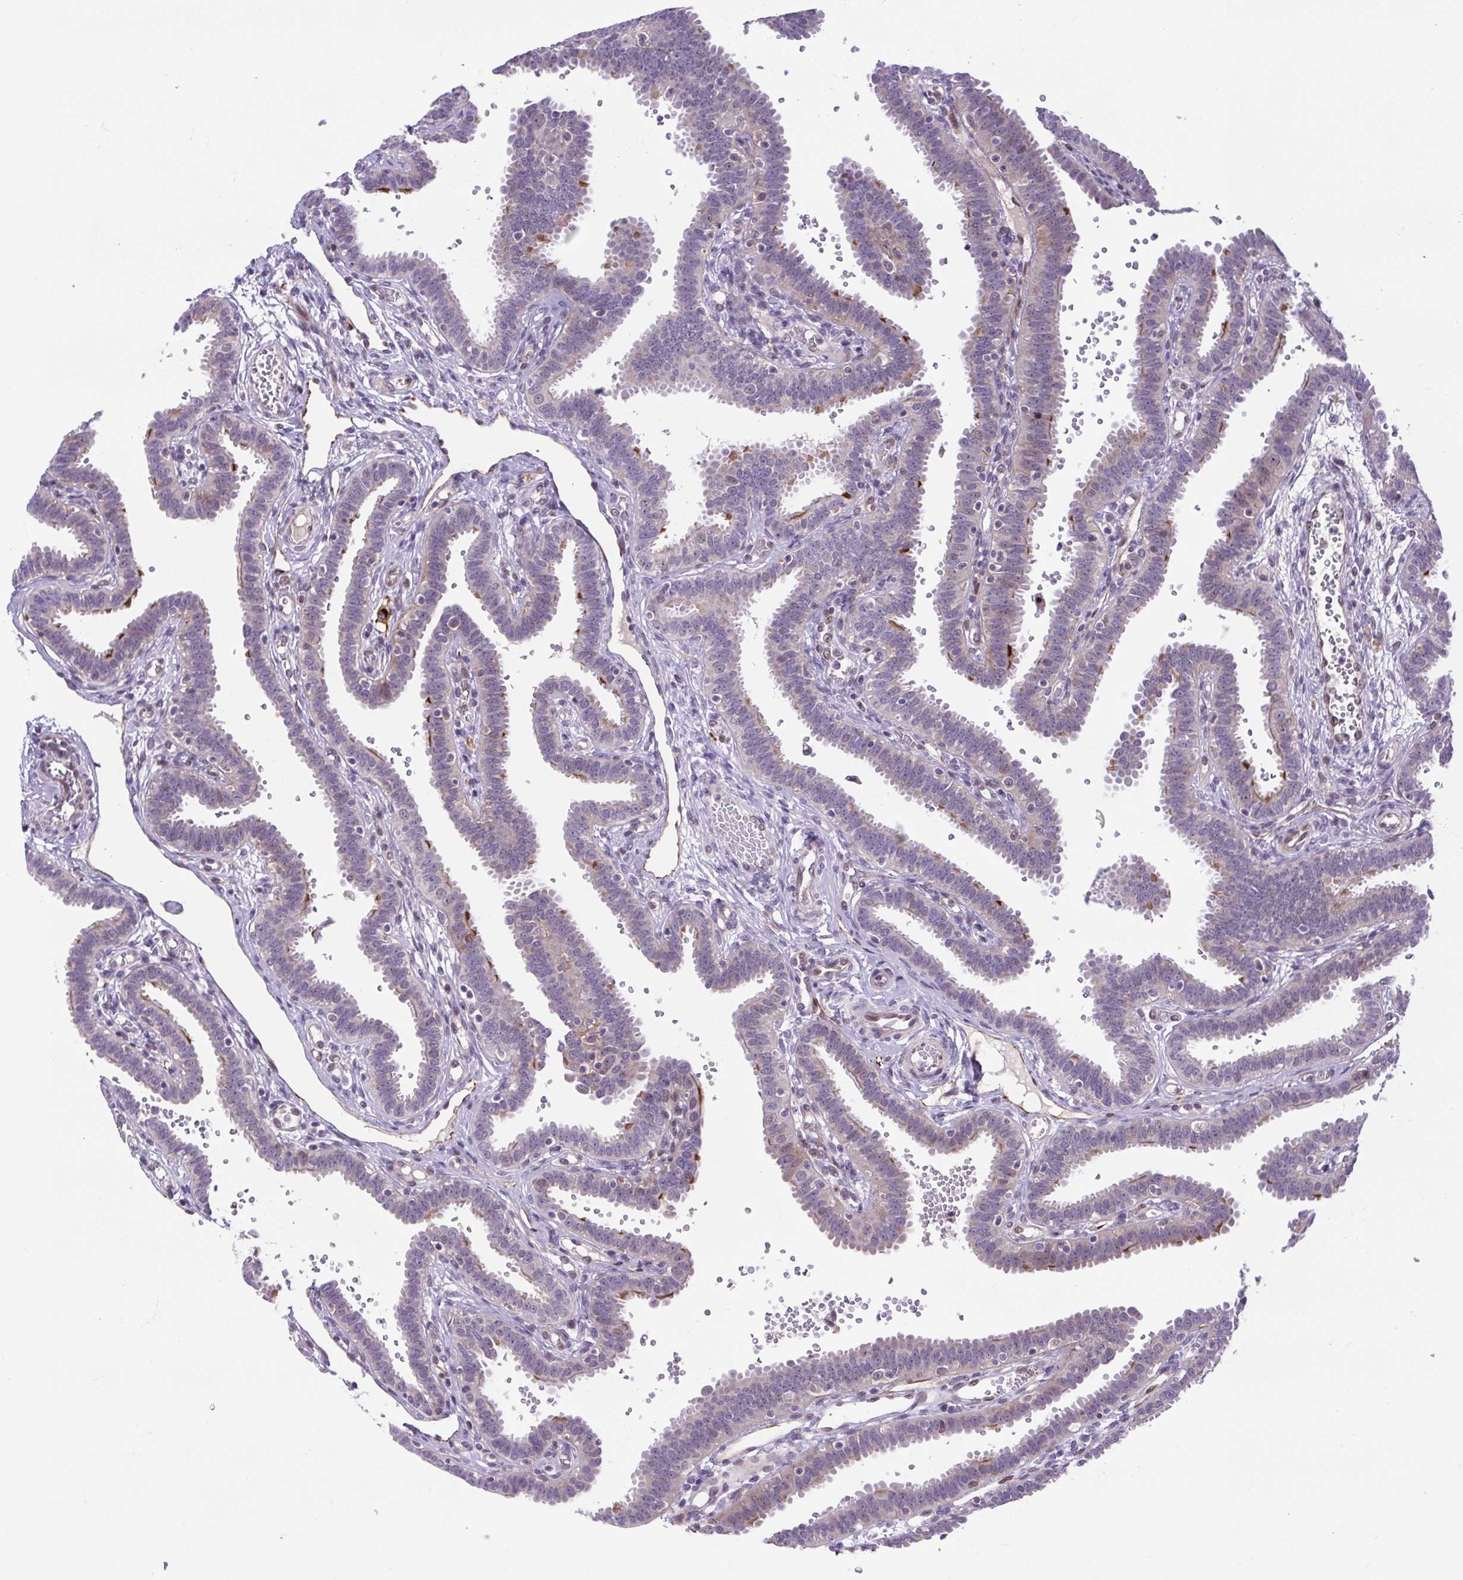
{"staining": {"intensity": "moderate", "quantity": "<25%", "location": "cytoplasmic/membranous"}, "tissue": "fallopian tube", "cell_type": "Glandular cells", "image_type": "normal", "snomed": [{"axis": "morphology", "description": "Normal tissue, NOS"}, {"axis": "topography", "description": "Fallopian tube"}], "caption": "Immunohistochemistry histopathology image of unremarkable fallopian tube: fallopian tube stained using immunohistochemistry displays low levels of moderate protein expression localized specifically in the cytoplasmic/membranous of glandular cells, appearing as a cytoplasmic/membranous brown color.", "gene": "ERG", "patient": {"sex": "female", "age": 37}}